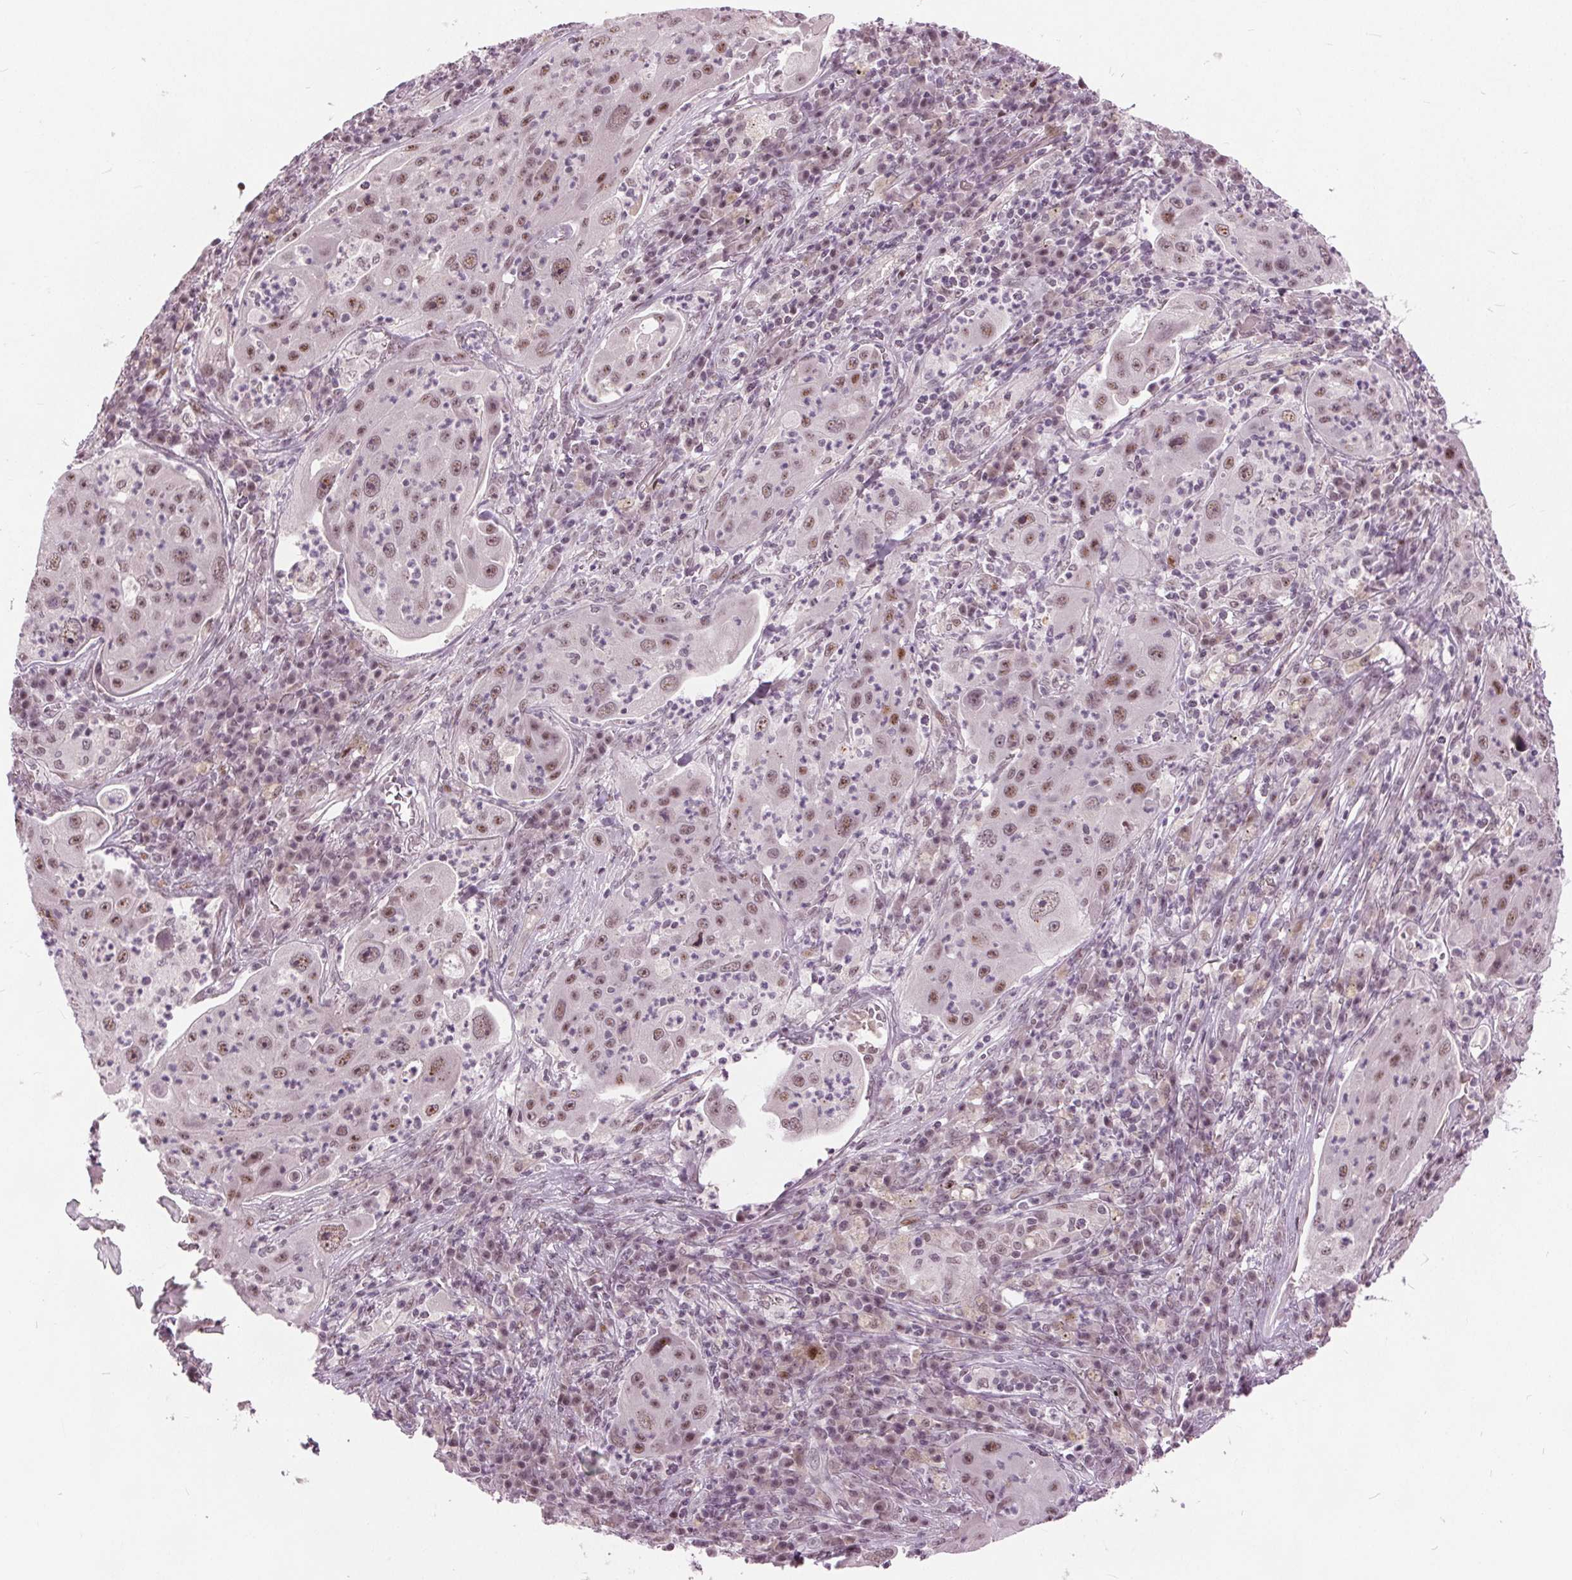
{"staining": {"intensity": "moderate", "quantity": ">75%", "location": "nuclear"}, "tissue": "lung cancer", "cell_type": "Tumor cells", "image_type": "cancer", "snomed": [{"axis": "morphology", "description": "Squamous cell carcinoma, NOS"}, {"axis": "topography", "description": "Lung"}], "caption": "IHC (DAB) staining of lung cancer (squamous cell carcinoma) displays moderate nuclear protein expression in about >75% of tumor cells. (DAB (3,3'-diaminobenzidine) = brown stain, brightfield microscopy at high magnification).", "gene": "TTC34", "patient": {"sex": "female", "age": 59}}